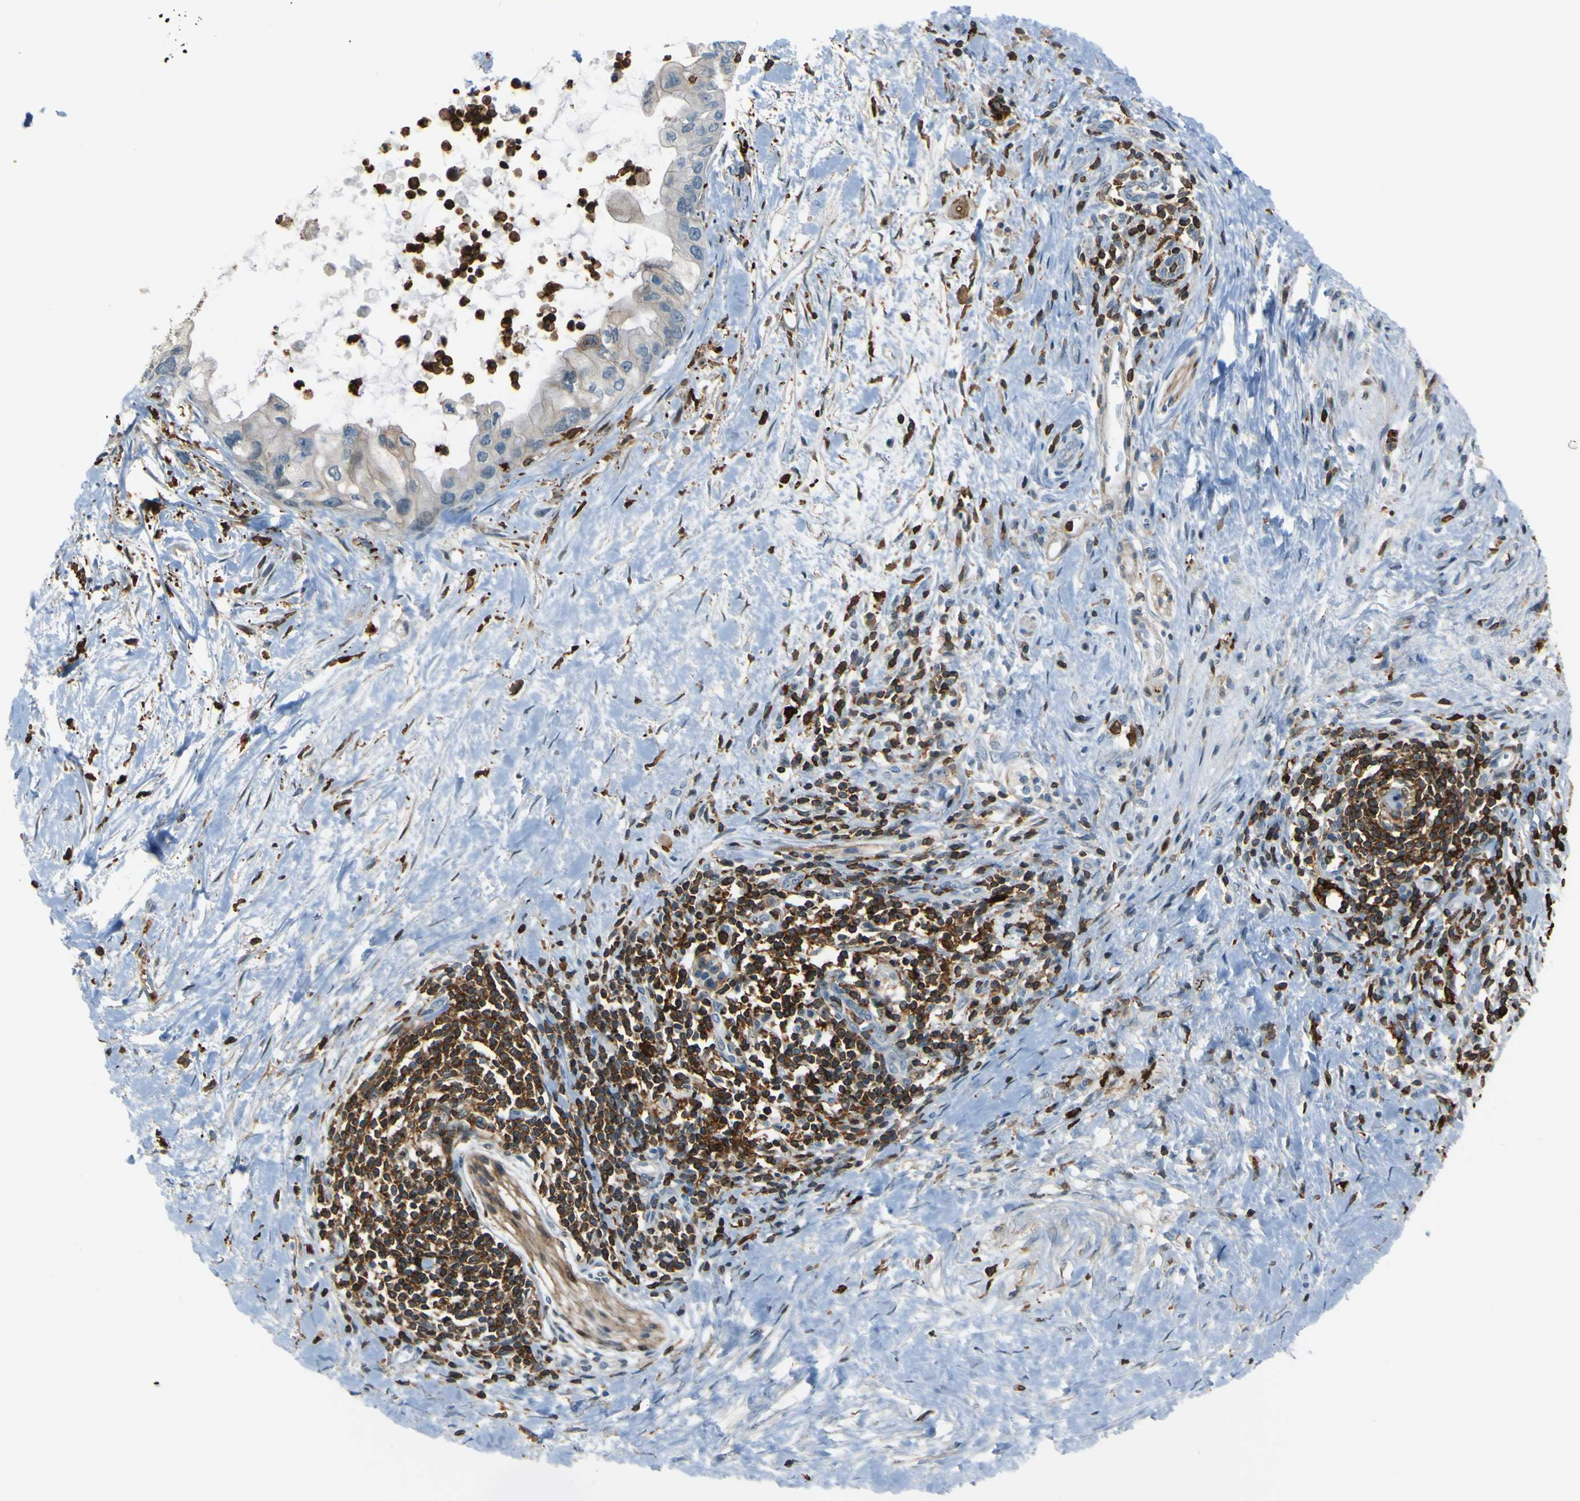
{"staining": {"intensity": "moderate", "quantity": "25%-75%", "location": "cytoplasmic/membranous"}, "tissue": "pancreatic cancer", "cell_type": "Tumor cells", "image_type": "cancer", "snomed": [{"axis": "morphology", "description": "Adenocarcinoma, NOS"}, {"axis": "topography", "description": "Pancreas"}], "caption": "This is a micrograph of immunohistochemistry staining of adenocarcinoma (pancreatic), which shows moderate expression in the cytoplasmic/membranous of tumor cells.", "gene": "PCDHB5", "patient": {"sex": "male", "age": 55}}